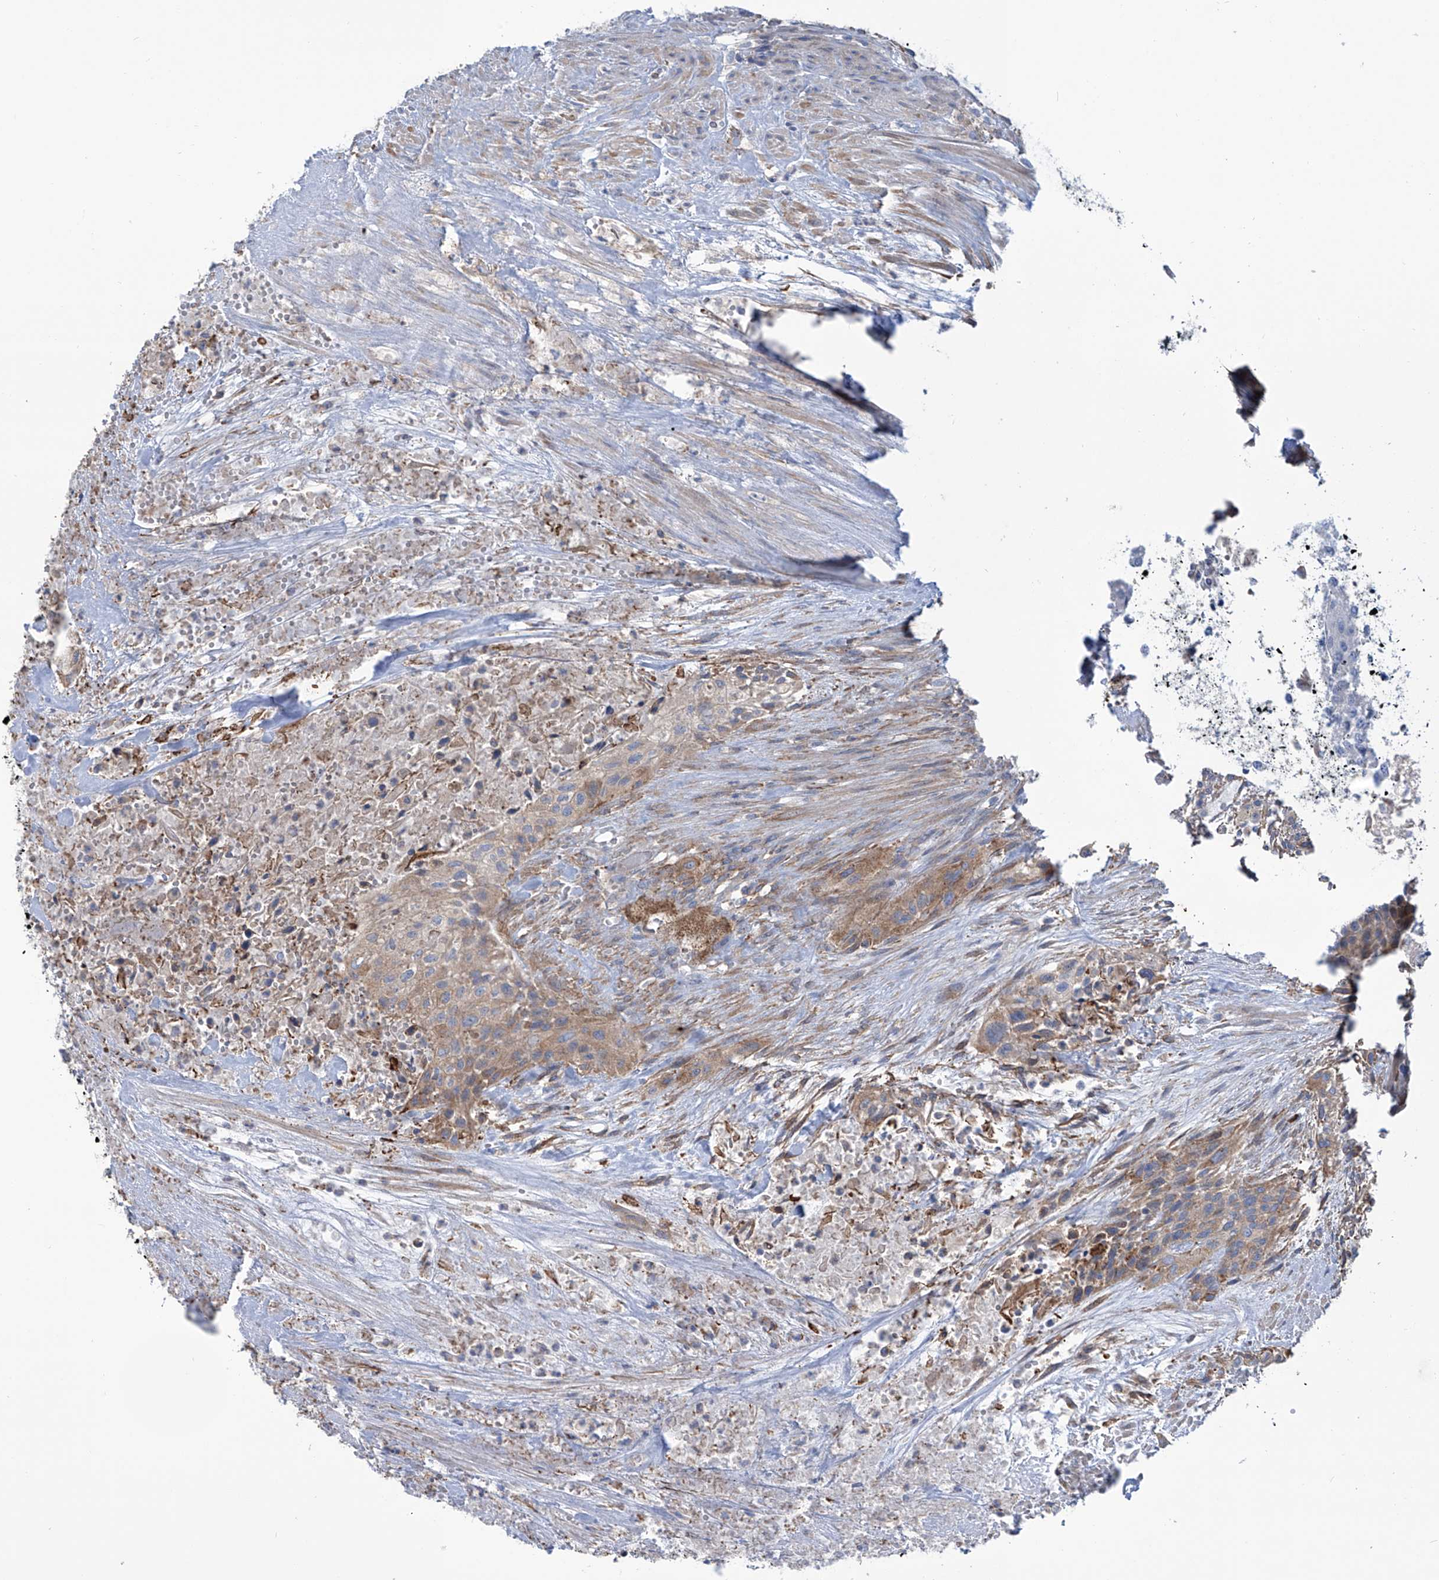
{"staining": {"intensity": "moderate", "quantity": "25%-75%", "location": "cytoplasmic/membranous"}, "tissue": "urothelial cancer", "cell_type": "Tumor cells", "image_type": "cancer", "snomed": [{"axis": "morphology", "description": "Urothelial carcinoma, High grade"}, {"axis": "topography", "description": "Urinary bladder"}], "caption": "High-power microscopy captured an immunohistochemistry micrograph of urothelial cancer, revealing moderate cytoplasmic/membranous staining in about 25%-75% of tumor cells.", "gene": "TMEM209", "patient": {"sex": "male", "age": 35}}